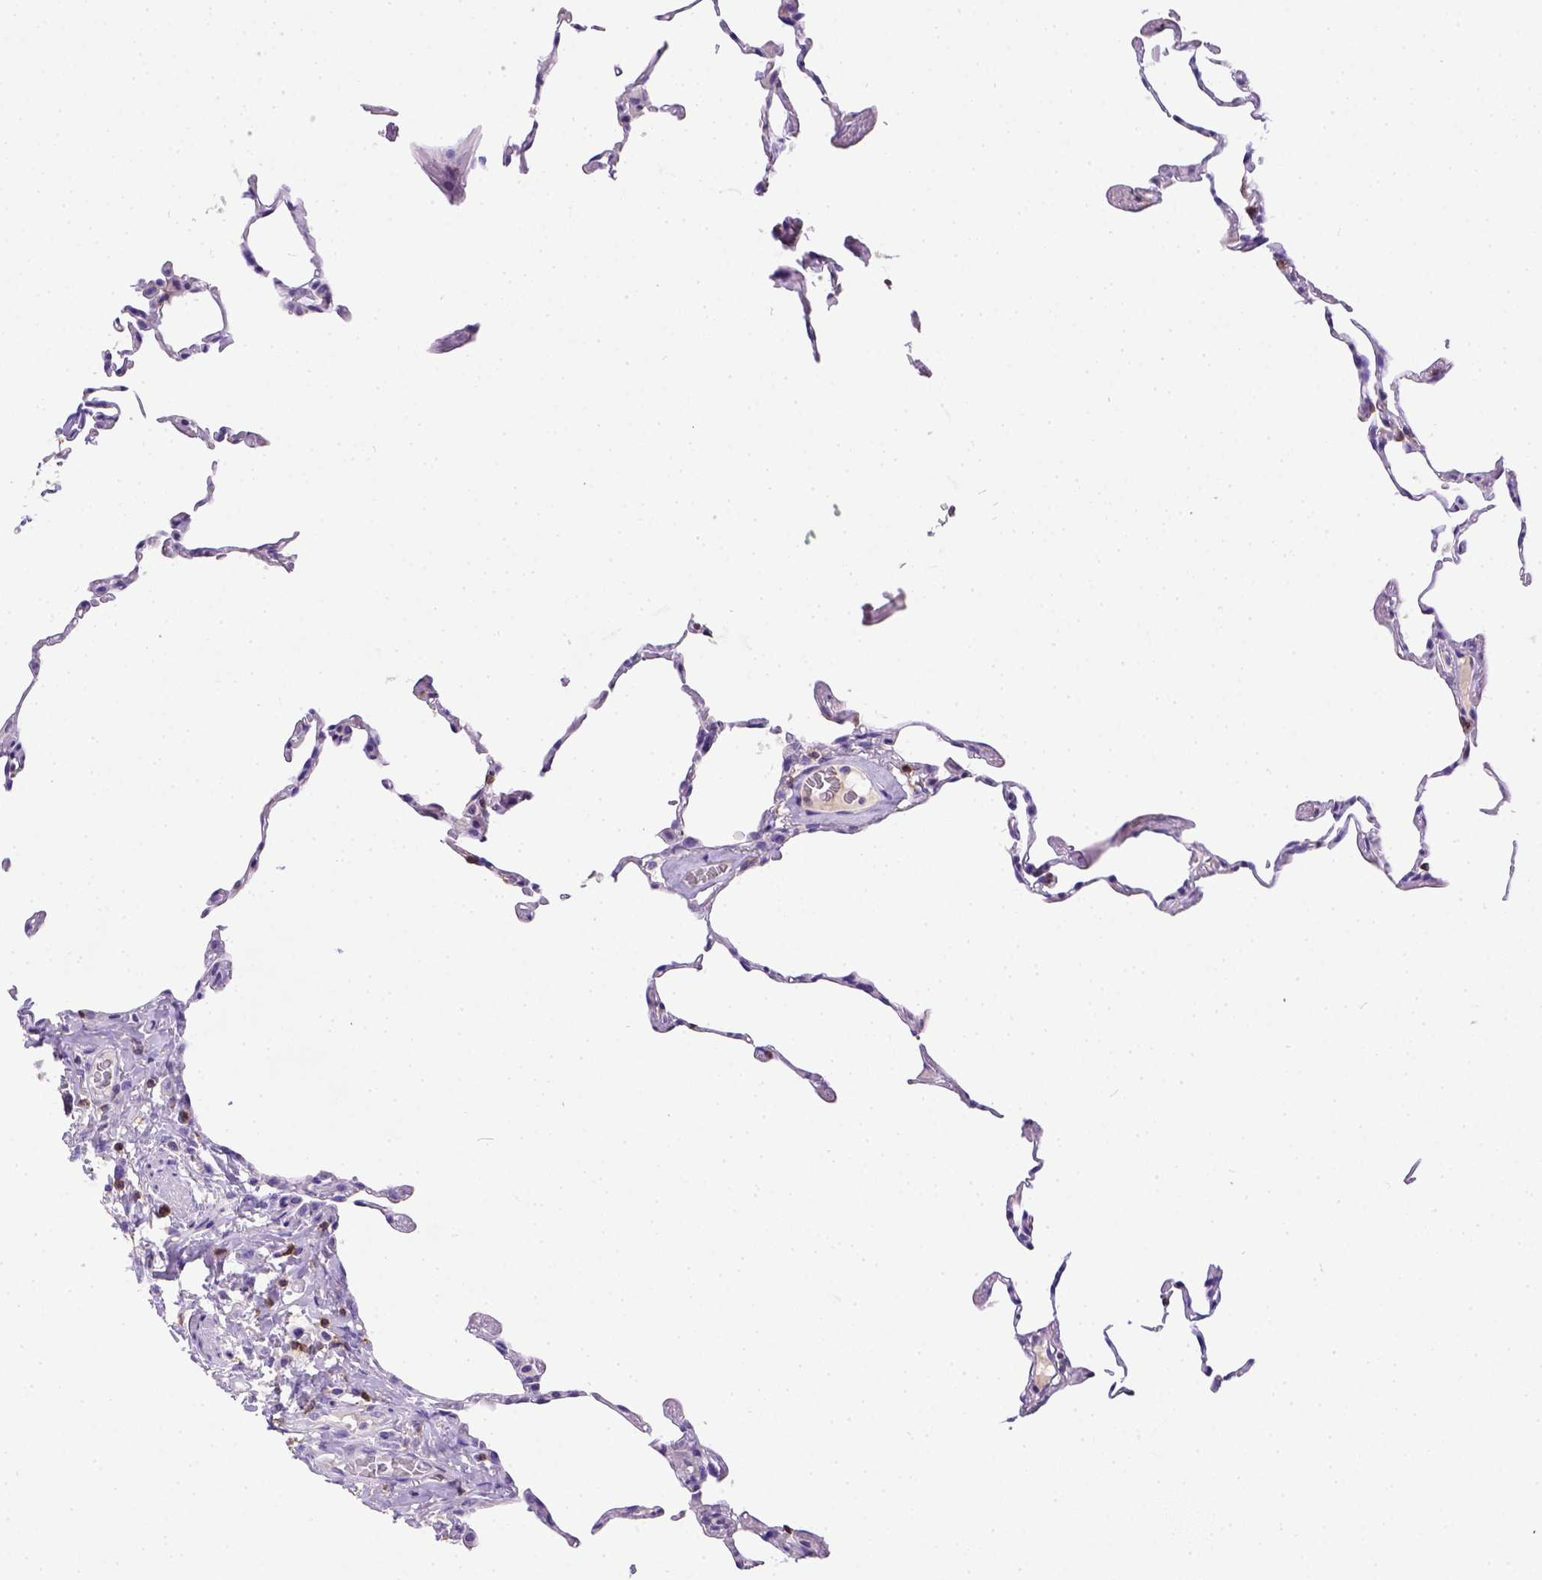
{"staining": {"intensity": "negative", "quantity": "none", "location": "none"}, "tissue": "lung", "cell_type": "Alveolar cells", "image_type": "normal", "snomed": [{"axis": "morphology", "description": "Normal tissue, NOS"}, {"axis": "topography", "description": "Lung"}], "caption": "Alveolar cells are negative for protein expression in normal human lung.", "gene": "CD3E", "patient": {"sex": "female", "age": 57}}